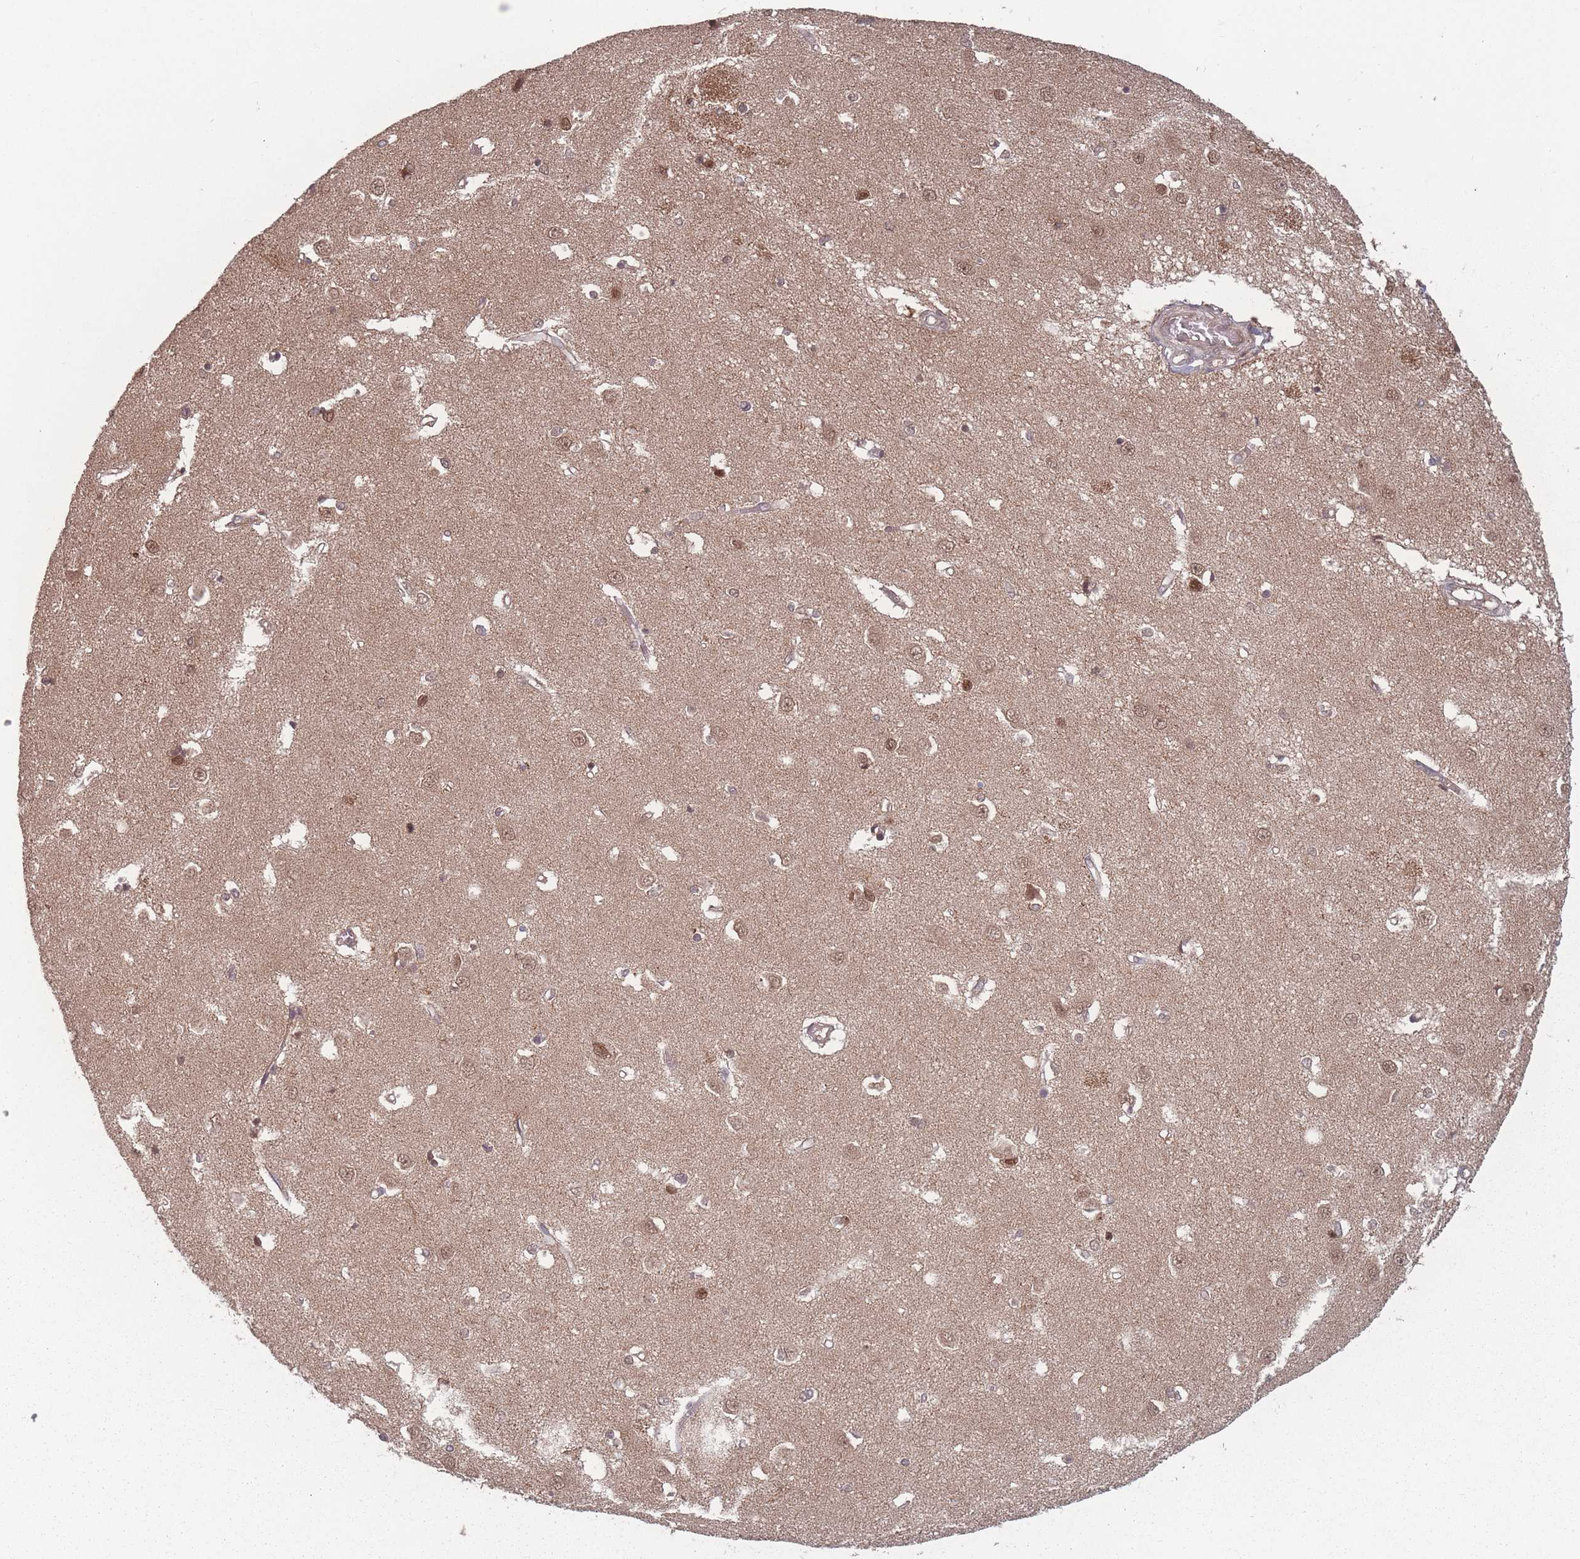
{"staining": {"intensity": "moderate", "quantity": ">75%", "location": "cytoplasmic/membranous,nuclear"}, "tissue": "caudate", "cell_type": "Glial cells", "image_type": "normal", "snomed": [{"axis": "morphology", "description": "Normal tissue, NOS"}, {"axis": "topography", "description": "Lateral ventricle wall"}], "caption": "Immunohistochemistry micrograph of normal caudate: caudate stained using immunohistochemistry (IHC) exhibits medium levels of moderate protein expression localized specifically in the cytoplasmic/membranous,nuclear of glial cells, appearing as a cytoplasmic/membranous,nuclear brown color.", "gene": "HAGH", "patient": {"sex": "male", "age": 37}}